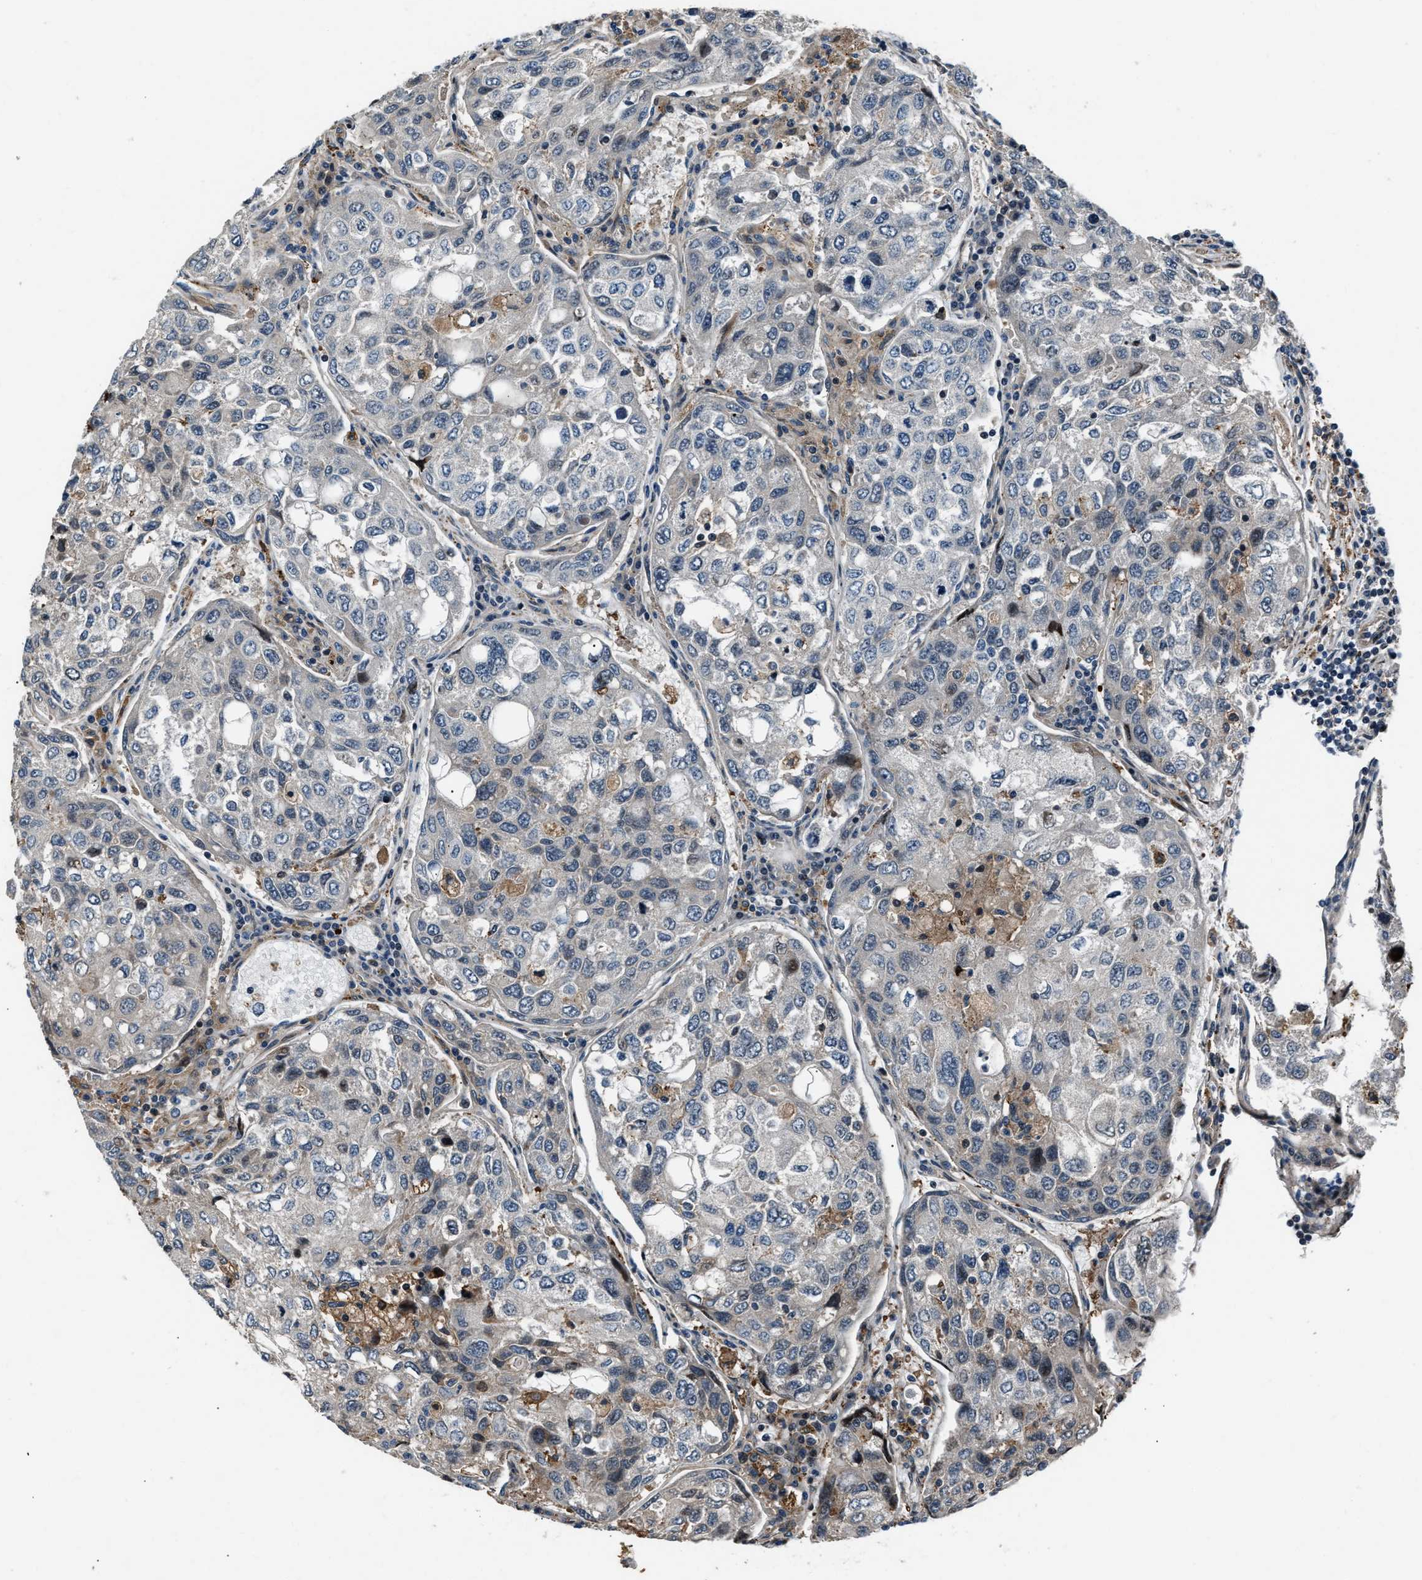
{"staining": {"intensity": "negative", "quantity": "none", "location": "none"}, "tissue": "urothelial cancer", "cell_type": "Tumor cells", "image_type": "cancer", "snomed": [{"axis": "morphology", "description": "Urothelial carcinoma, High grade"}, {"axis": "topography", "description": "Lymph node"}, {"axis": "topography", "description": "Urinary bladder"}], "caption": "DAB (3,3'-diaminobenzidine) immunohistochemical staining of human high-grade urothelial carcinoma exhibits no significant staining in tumor cells.", "gene": "DYNC2I1", "patient": {"sex": "male", "age": 51}}